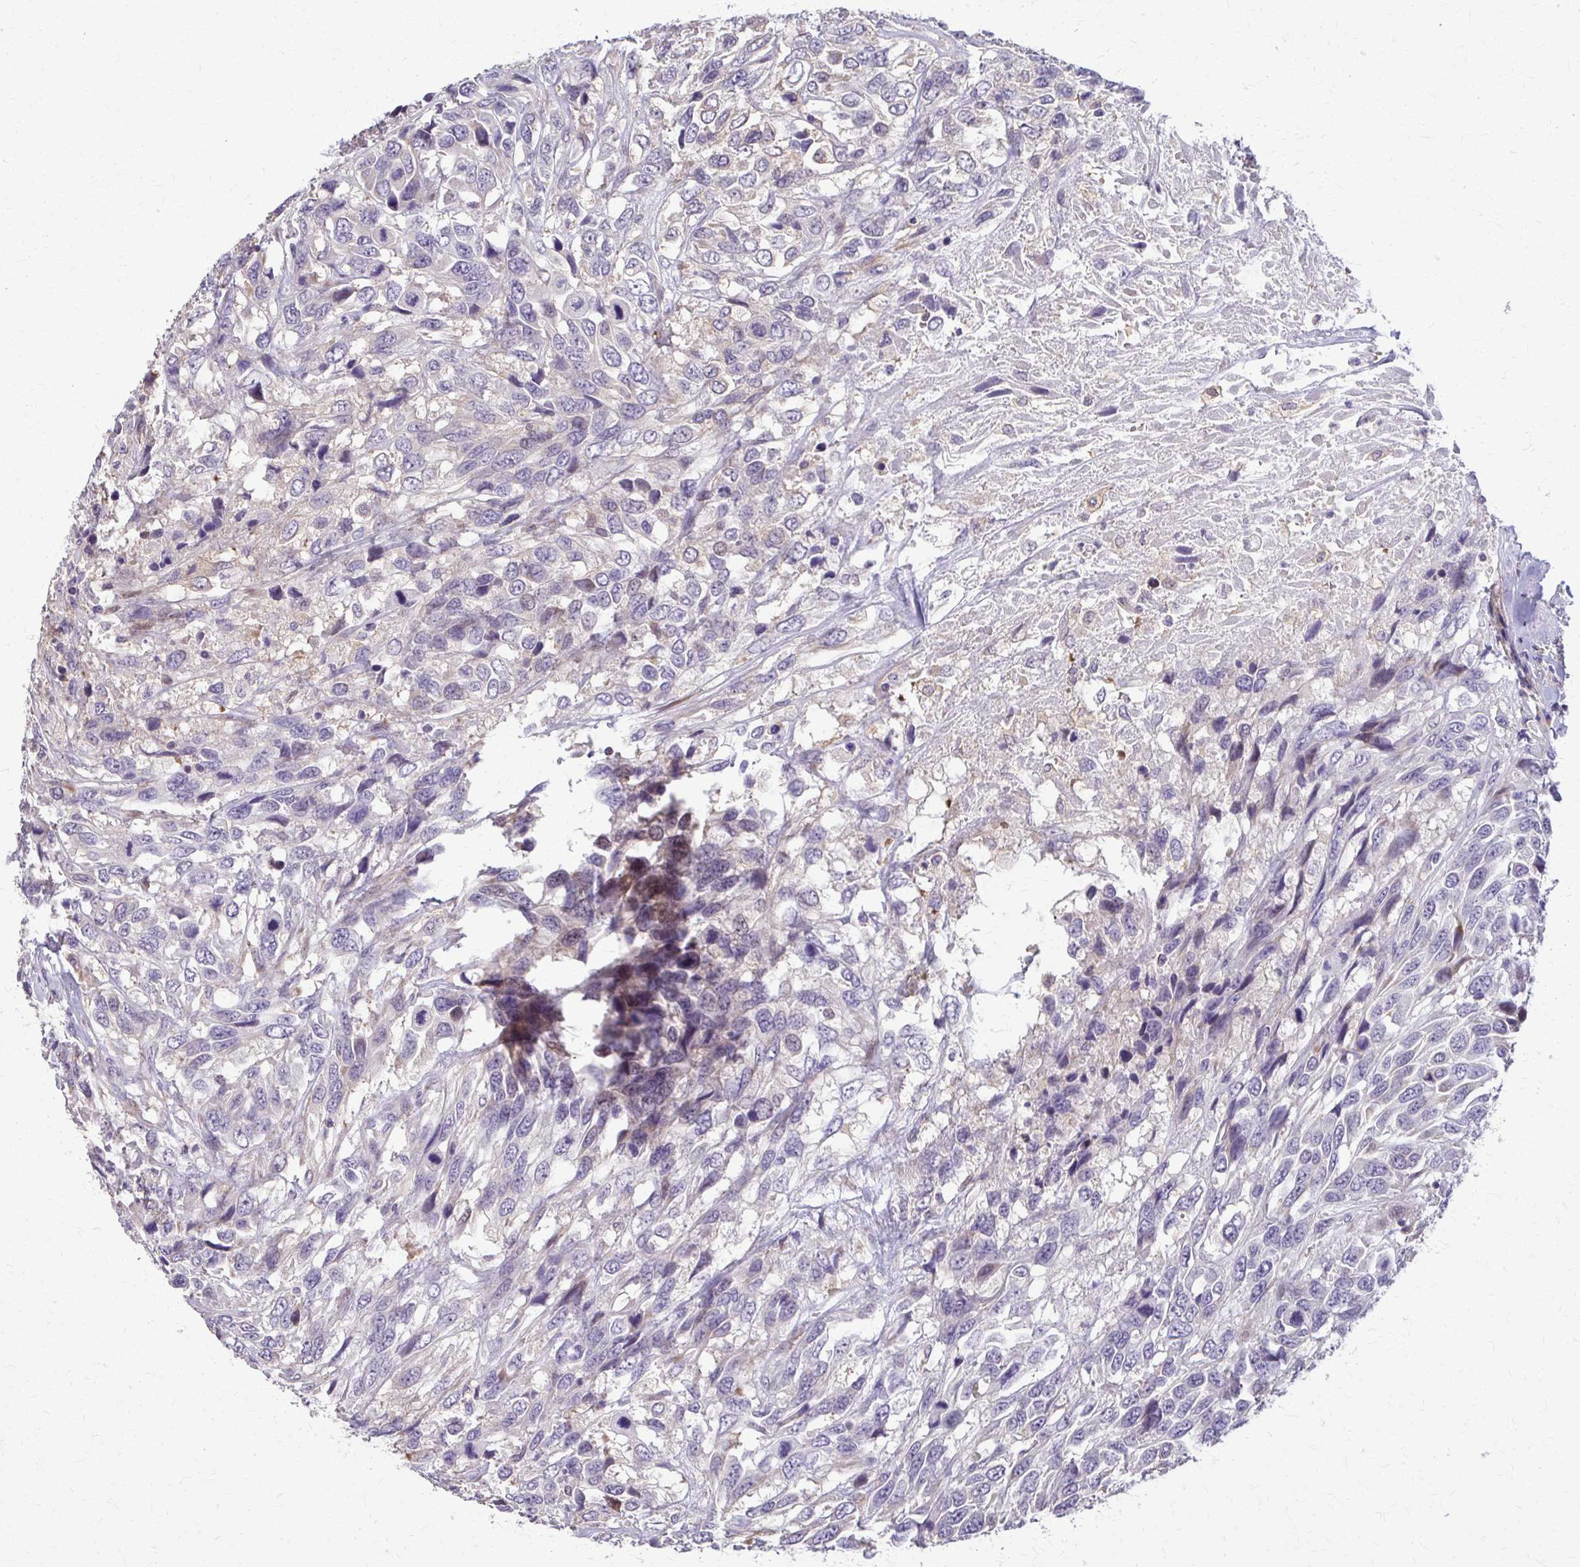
{"staining": {"intensity": "negative", "quantity": "none", "location": "none"}, "tissue": "urothelial cancer", "cell_type": "Tumor cells", "image_type": "cancer", "snomed": [{"axis": "morphology", "description": "Urothelial carcinoma, High grade"}, {"axis": "topography", "description": "Urinary bladder"}], "caption": "A high-resolution image shows immunohistochemistry (IHC) staining of urothelial cancer, which exhibits no significant expression in tumor cells.", "gene": "ZNF34", "patient": {"sex": "female", "age": 70}}